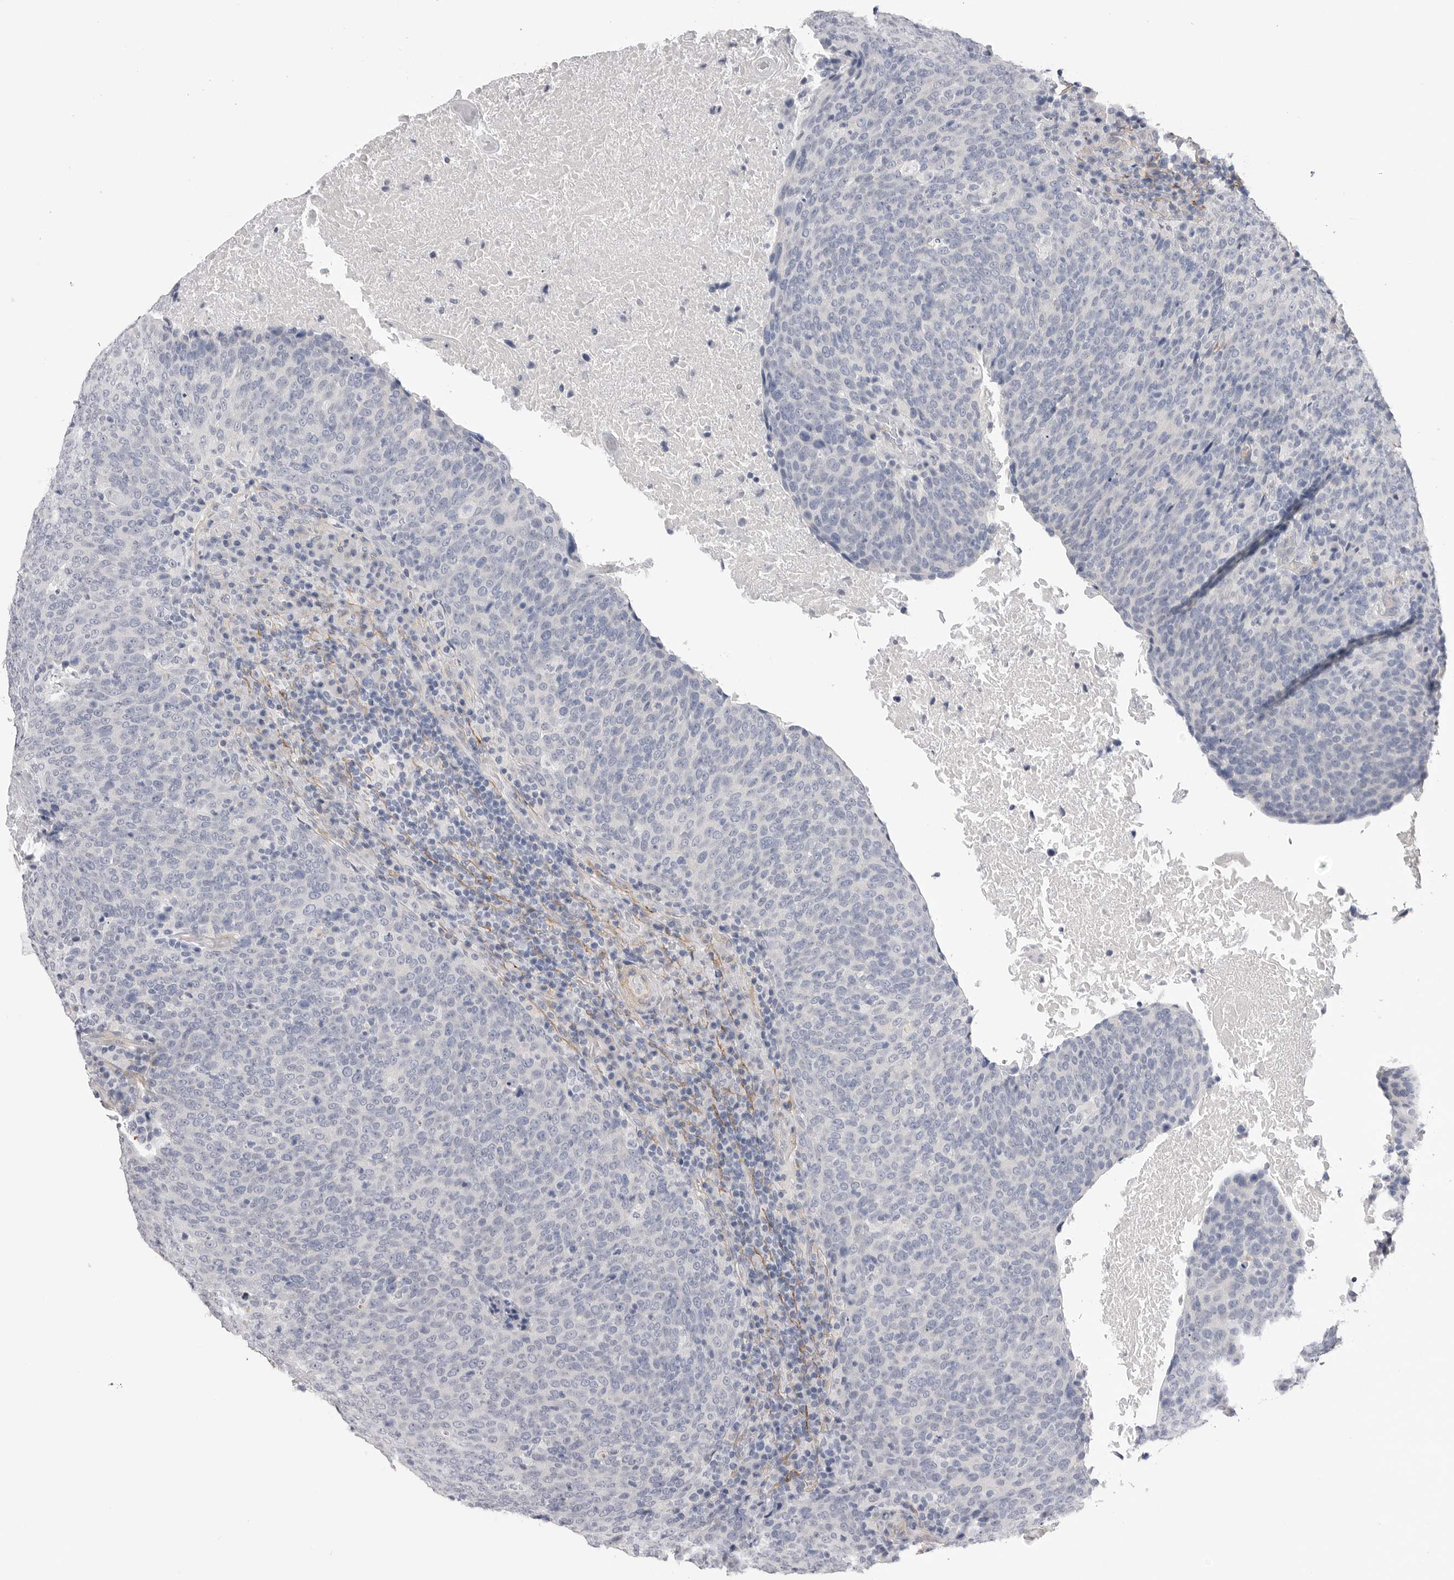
{"staining": {"intensity": "negative", "quantity": "none", "location": "none"}, "tissue": "head and neck cancer", "cell_type": "Tumor cells", "image_type": "cancer", "snomed": [{"axis": "morphology", "description": "Squamous cell carcinoma, NOS"}, {"axis": "morphology", "description": "Squamous cell carcinoma, metastatic, NOS"}, {"axis": "topography", "description": "Lymph node"}, {"axis": "topography", "description": "Head-Neck"}], "caption": "DAB (3,3'-diaminobenzidine) immunohistochemical staining of head and neck cancer (metastatic squamous cell carcinoma) reveals no significant positivity in tumor cells.", "gene": "AKAP12", "patient": {"sex": "male", "age": 62}}